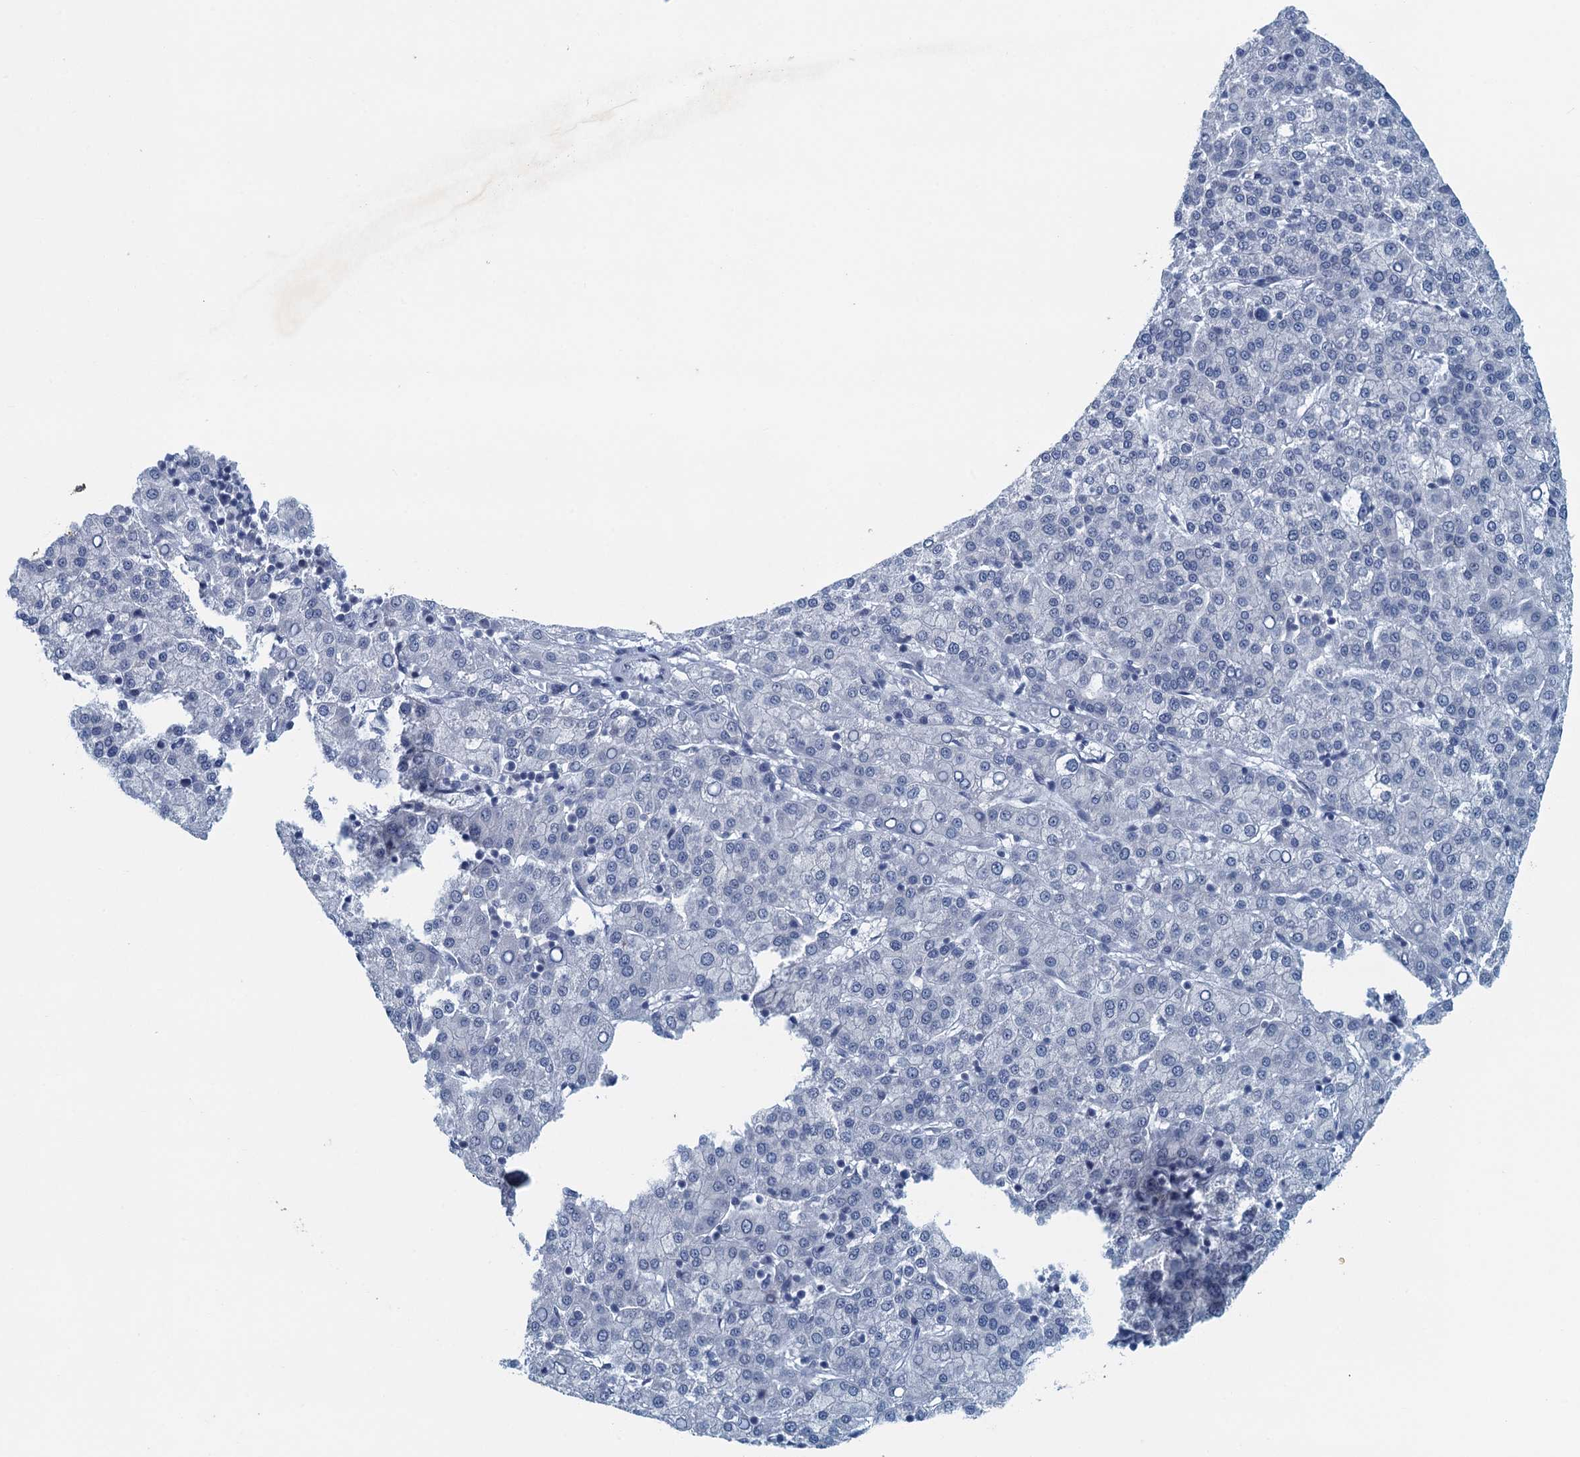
{"staining": {"intensity": "negative", "quantity": "none", "location": "none"}, "tissue": "liver cancer", "cell_type": "Tumor cells", "image_type": "cancer", "snomed": [{"axis": "morphology", "description": "Carcinoma, Hepatocellular, NOS"}, {"axis": "topography", "description": "Liver"}], "caption": "Immunohistochemistry histopathology image of human liver cancer stained for a protein (brown), which displays no expression in tumor cells.", "gene": "ENSG00000131152", "patient": {"sex": "female", "age": 58}}